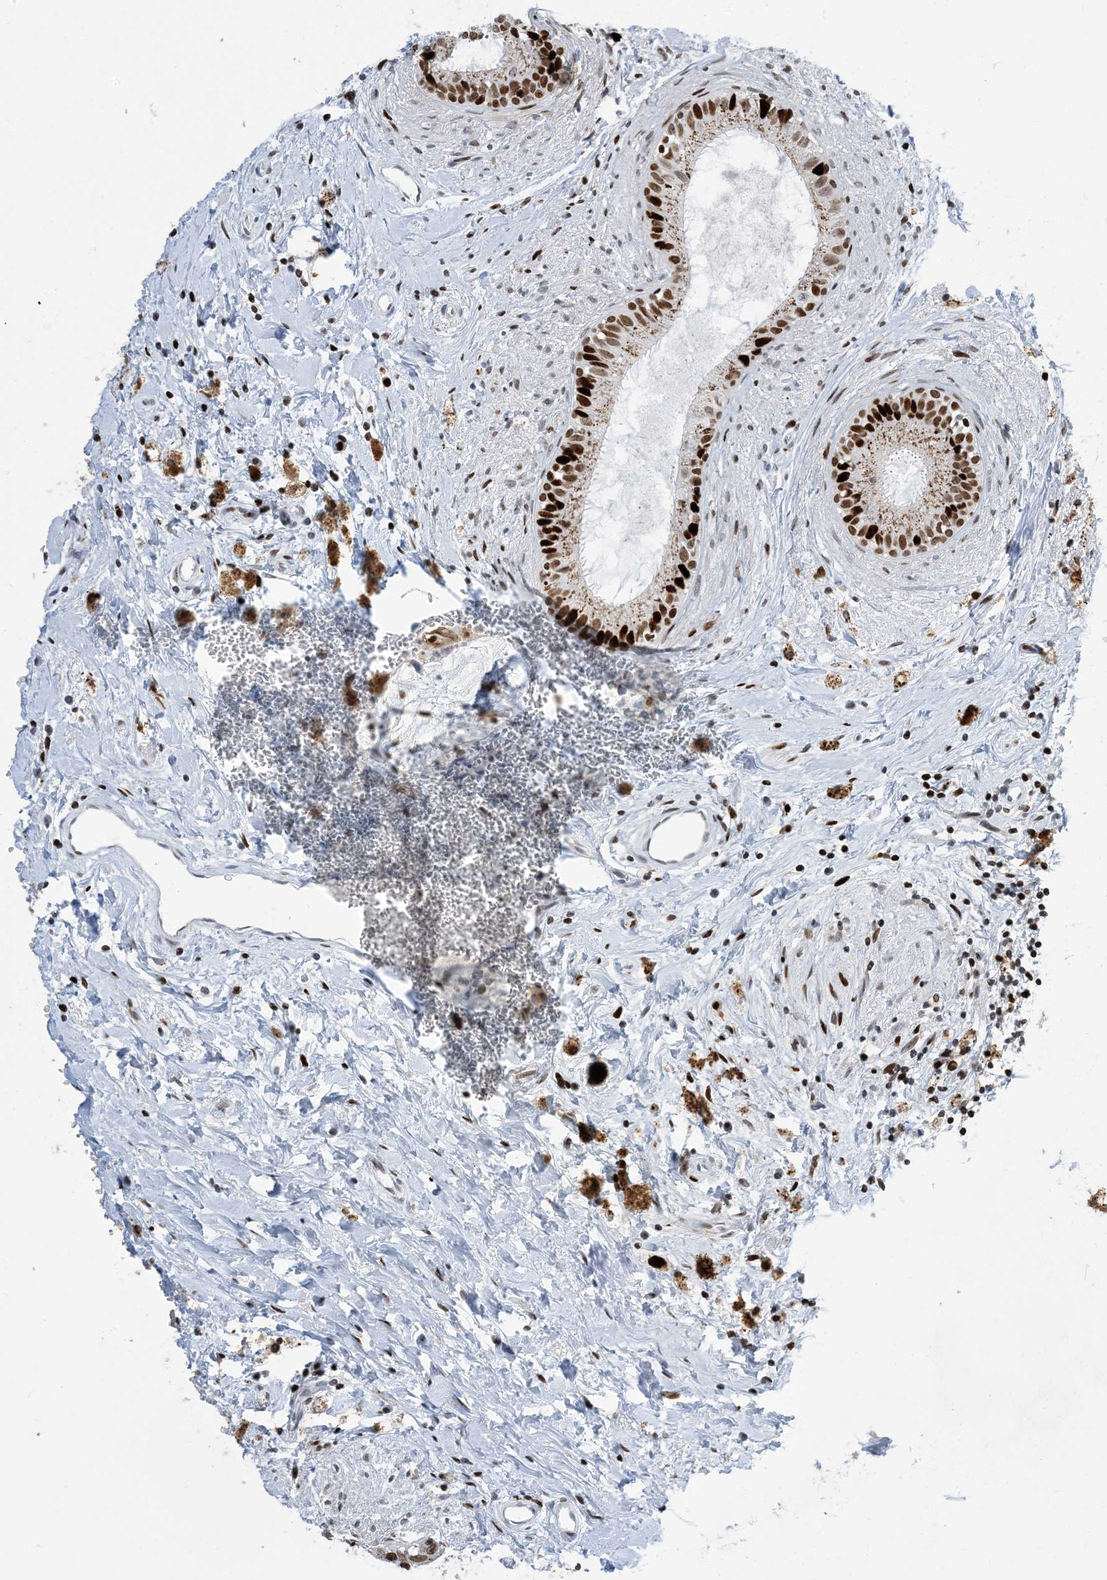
{"staining": {"intensity": "strong", "quantity": ">75%", "location": "nuclear"}, "tissue": "epididymis", "cell_type": "Glandular cells", "image_type": "normal", "snomed": [{"axis": "morphology", "description": "Normal tissue, NOS"}, {"axis": "topography", "description": "Epididymis"}], "caption": "A high amount of strong nuclear positivity is seen in about >75% of glandular cells in benign epididymis.", "gene": "SLC25A53", "patient": {"sex": "male", "age": 80}}